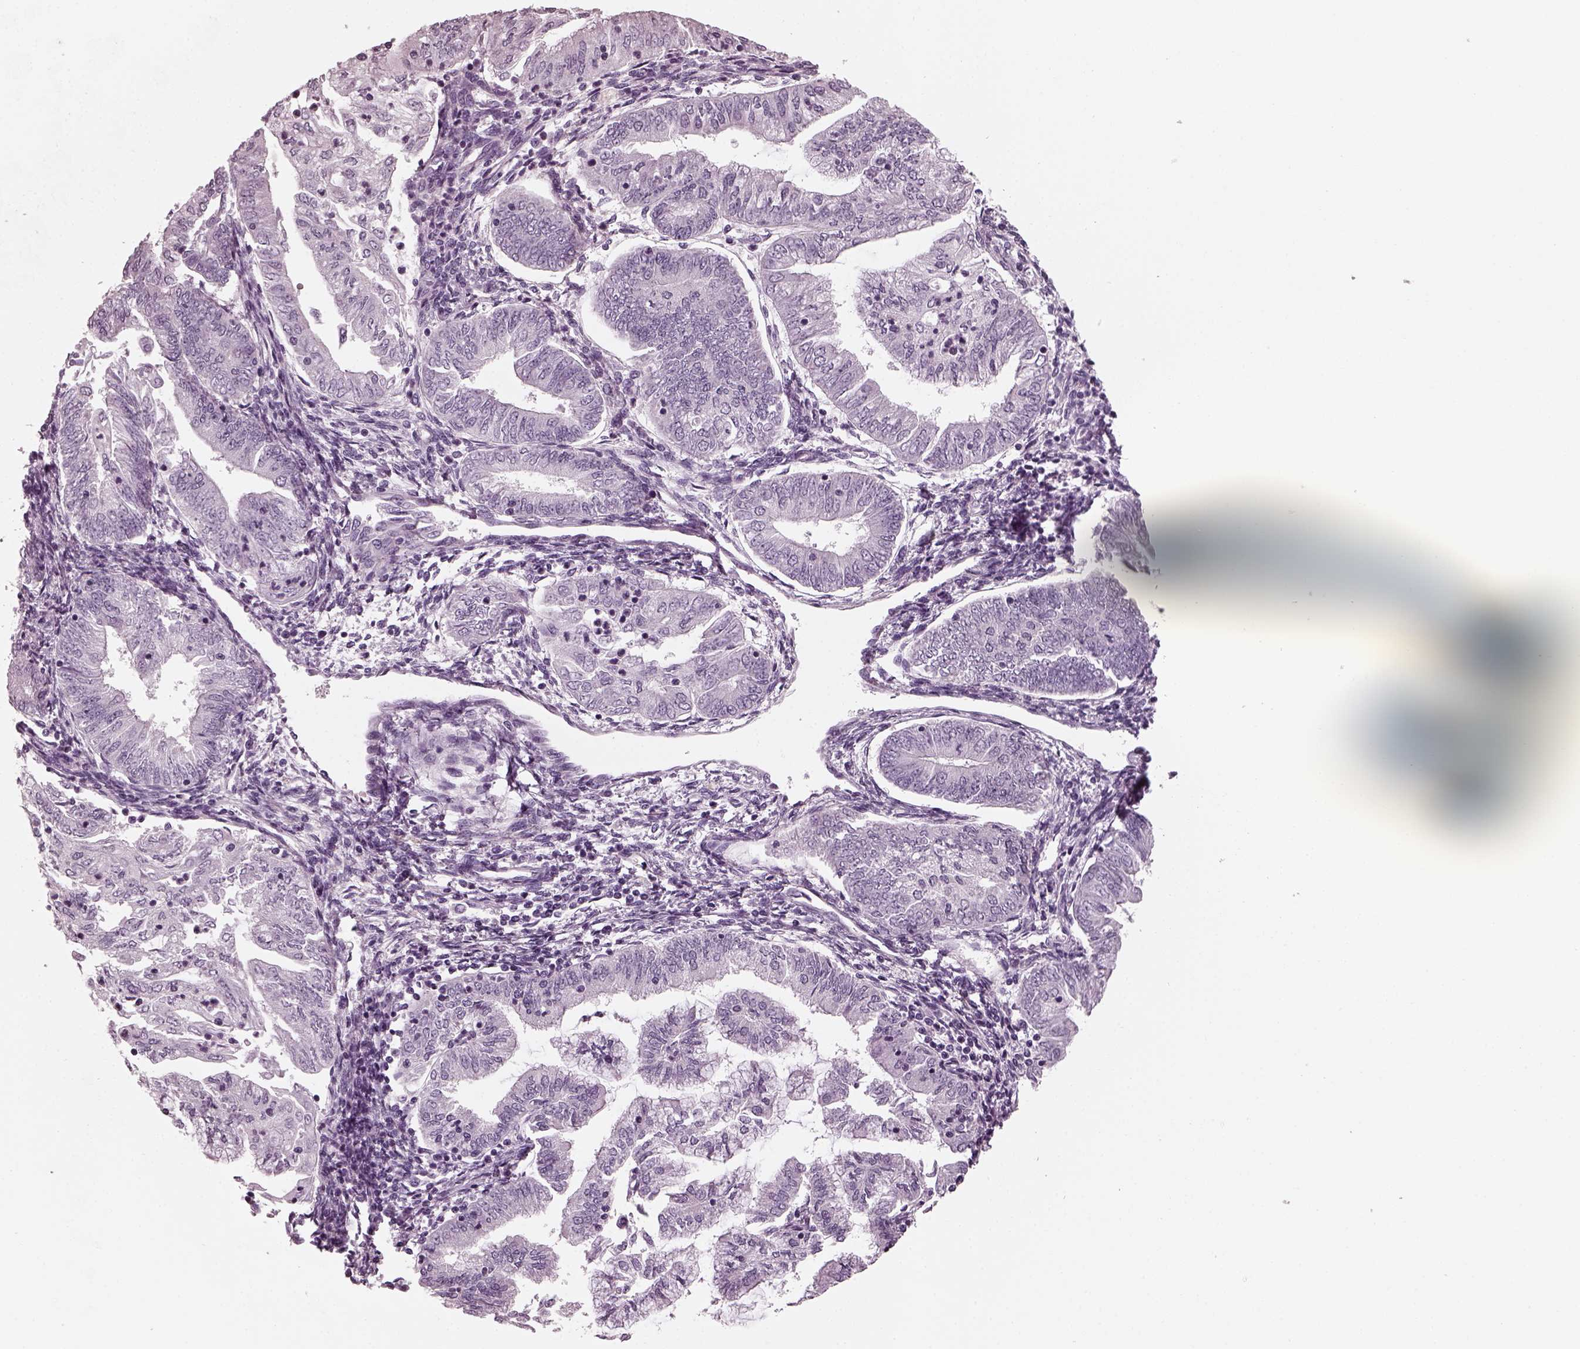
{"staining": {"intensity": "negative", "quantity": "none", "location": "none"}, "tissue": "endometrial cancer", "cell_type": "Tumor cells", "image_type": "cancer", "snomed": [{"axis": "morphology", "description": "Adenocarcinoma, NOS"}, {"axis": "topography", "description": "Endometrium"}], "caption": "DAB (3,3'-diaminobenzidine) immunohistochemical staining of endometrial cancer exhibits no significant expression in tumor cells.", "gene": "RCVRN", "patient": {"sex": "female", "age": 55}}